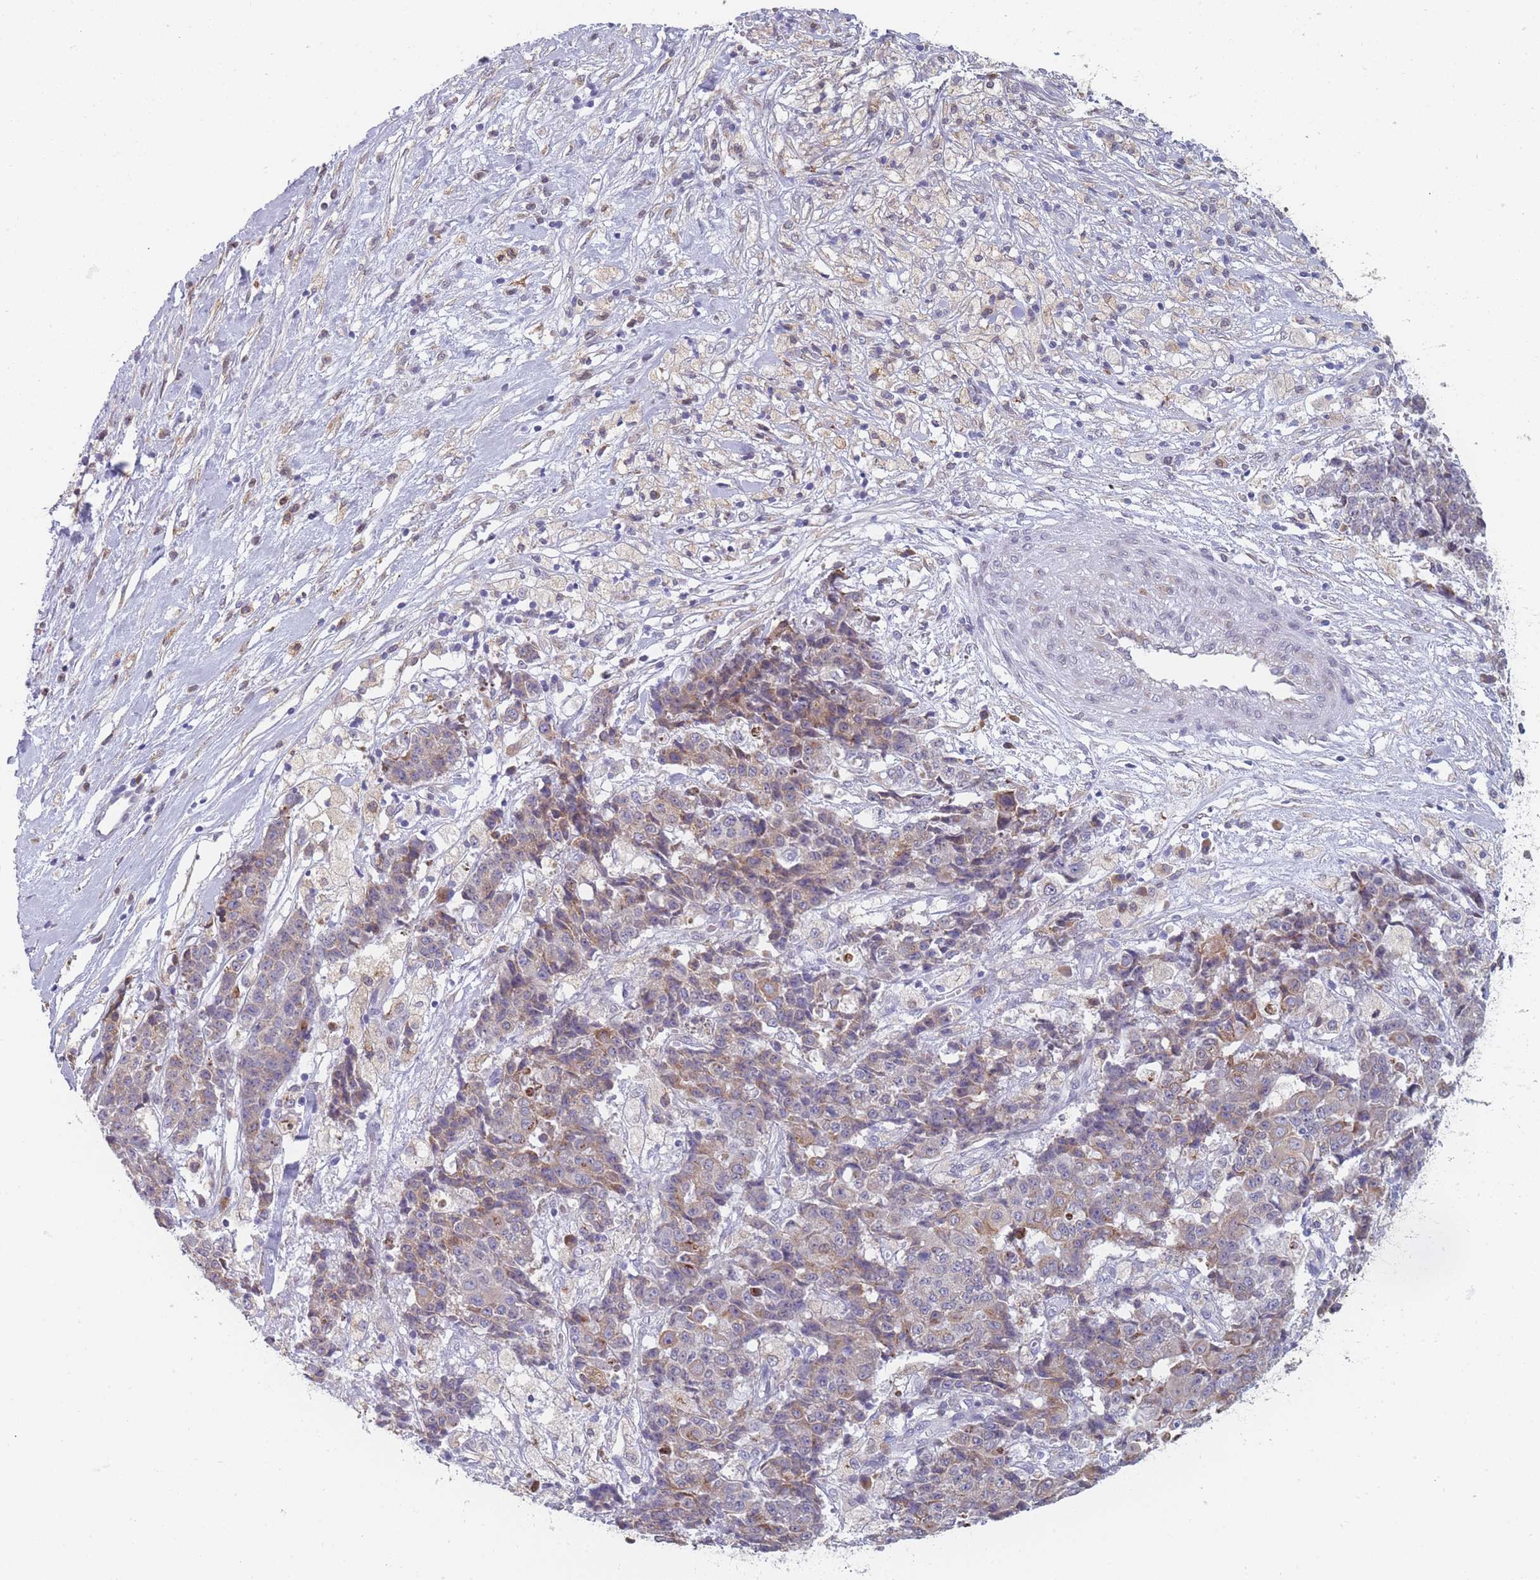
{"staining": {"intensity": "weak", "quantity": "25%-75%", "location": "cytoplasmic/membranous"}, "tissue": "ovarian cancer", "cell_type": "Tumor cells", "image_type": "cancer", "snomed": [{"axis": "morphology", "description": "Carcinoma, endometroid"}, {"axis": "topography", "description": "Ovary"}], "caption": "Protein analysis of ovarian cancer tissue displays weak cytoplasmic/membranous expression in approximately 25%-75% of tumor cells. (IHC, brightfield microscopy, high magnification).", "gene": "TMED10", "patient": {"sex": "female", "age": 42}}